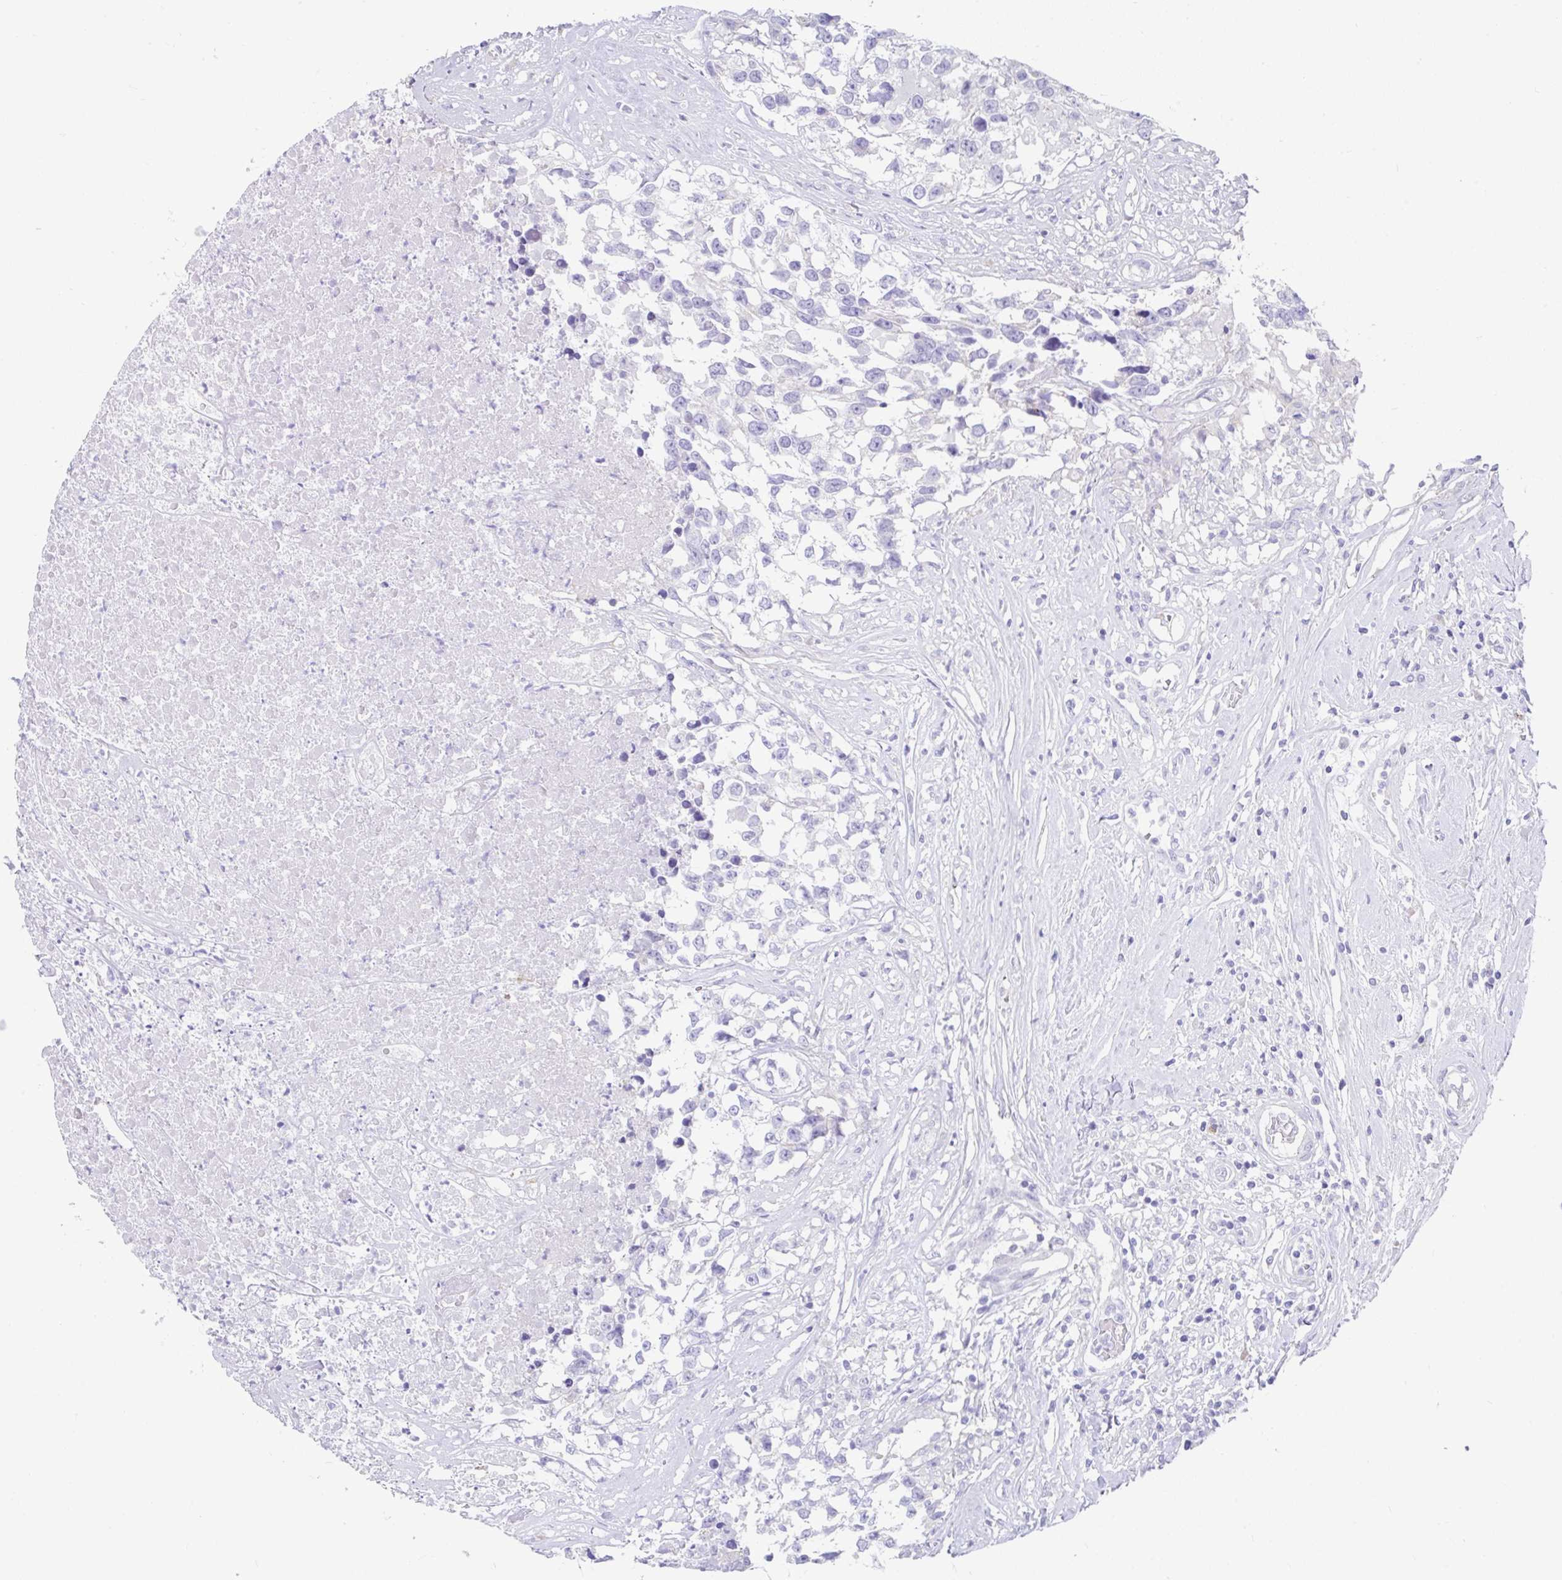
{"staining": {"intensity": "negative", "quantity": "none", "location": "none"}, "tissue": "testis cancer", "cell_type": "Tumor cells", "image_type": "cancer", "snomed": [{"axis": "morphology", "description": "Carcinoma, Embryonal, NOS"}, {"axis": "topography", "description": "Testis"}], "caption": "Tumor cells show no significant protein staining in testis embryonal carcinoma.", "gene": "CCSAP", "patient": {"sex": "male", "age": 83}}